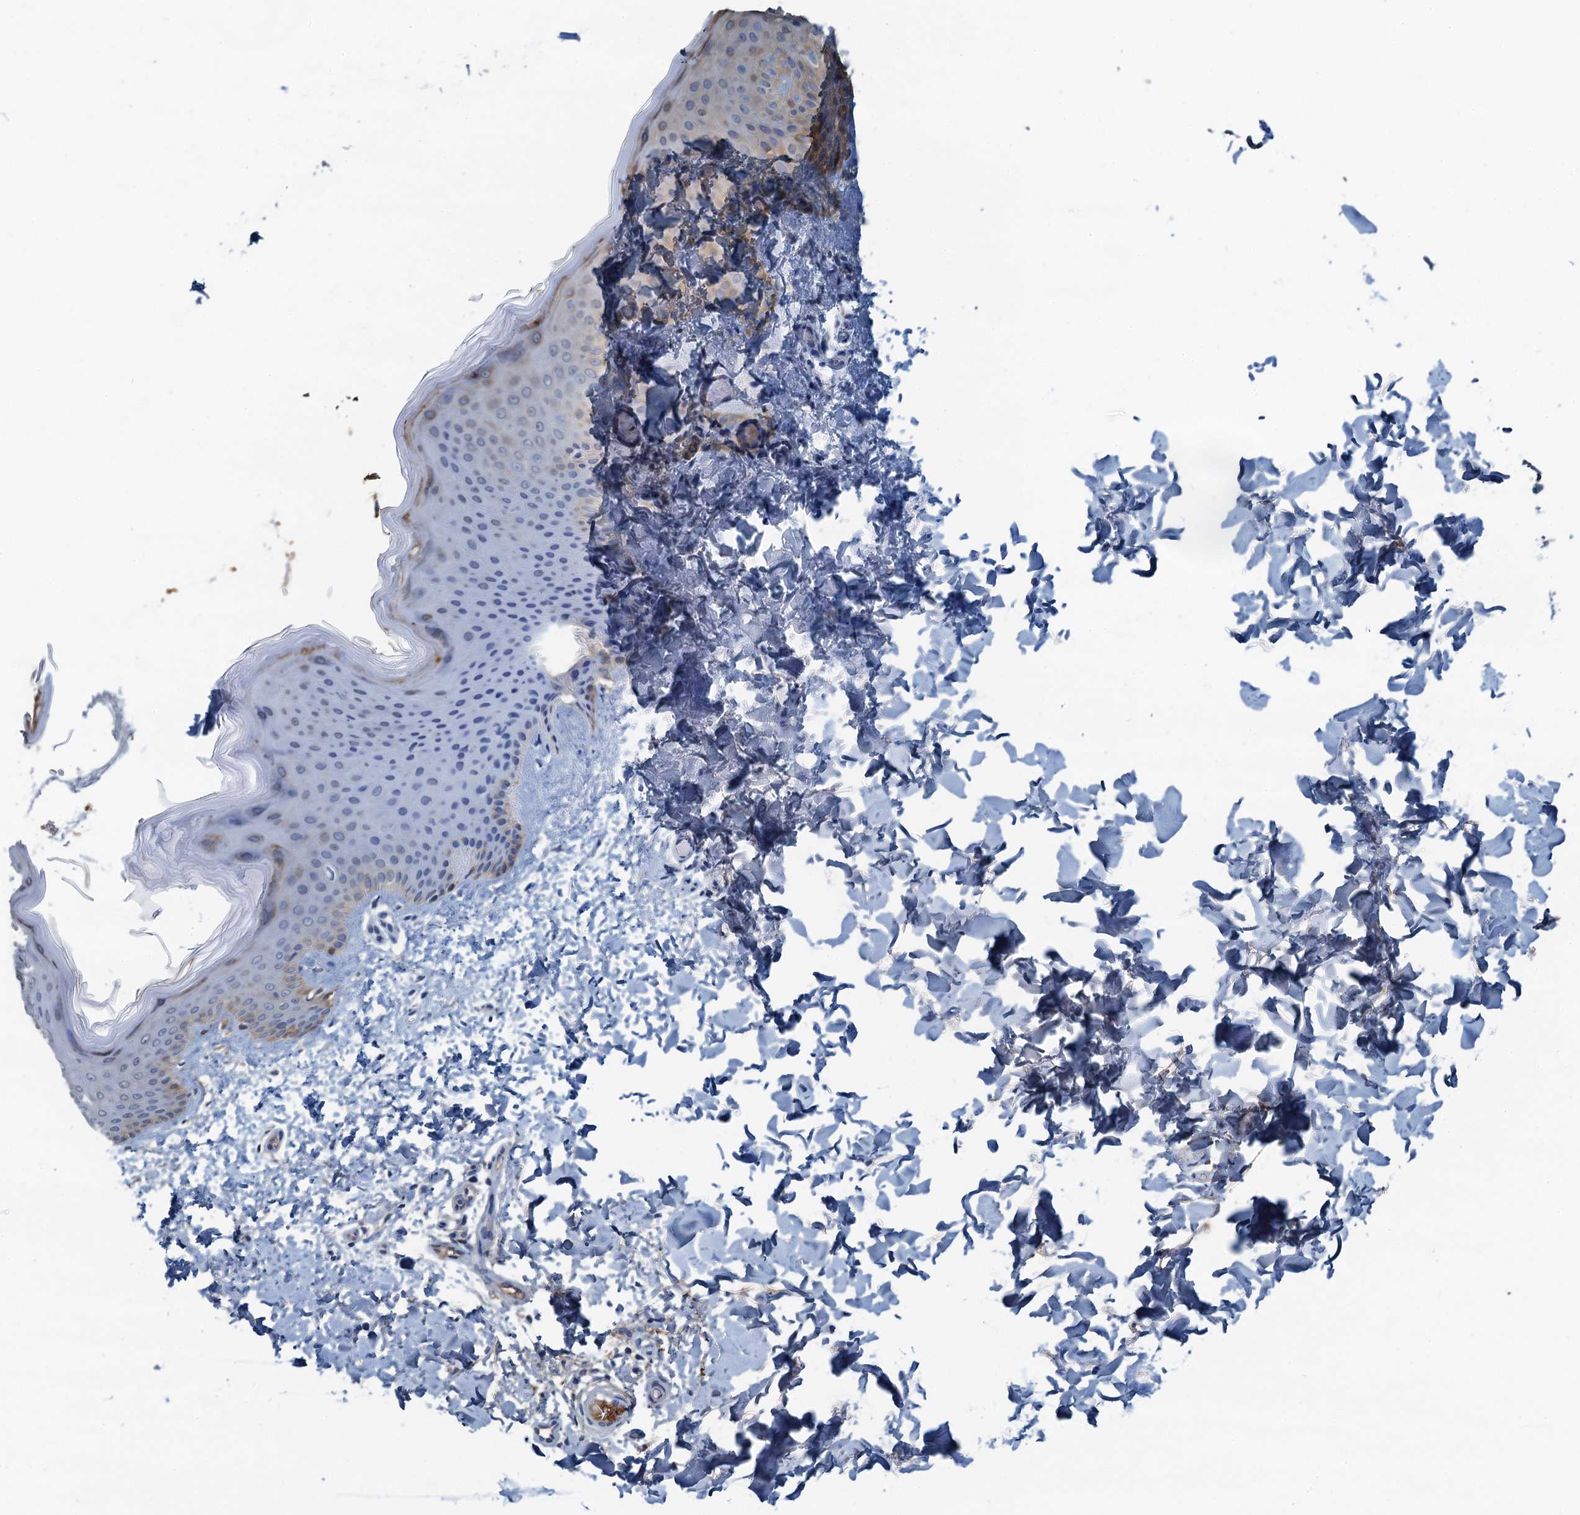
{"staining": {"intensity": "weak", "quantity": ">75%", "location": "cytoplasmic/membranous"}, "tissue": "skin", "cell_type": "Fibroblasts", "image_type": "normal", "snomed": [{"axis": "morphology", "description": "Normal tissue, NOS"}, {"axis": "topography", "description": "Skin"}], "caption": "A histopathology image of human skin stained for a protein shows weak cytoplasmic/membranous brown staining in fibroblasts.", "gene": "LSM14B", "patient": {"sex": "male", "age": 36}}